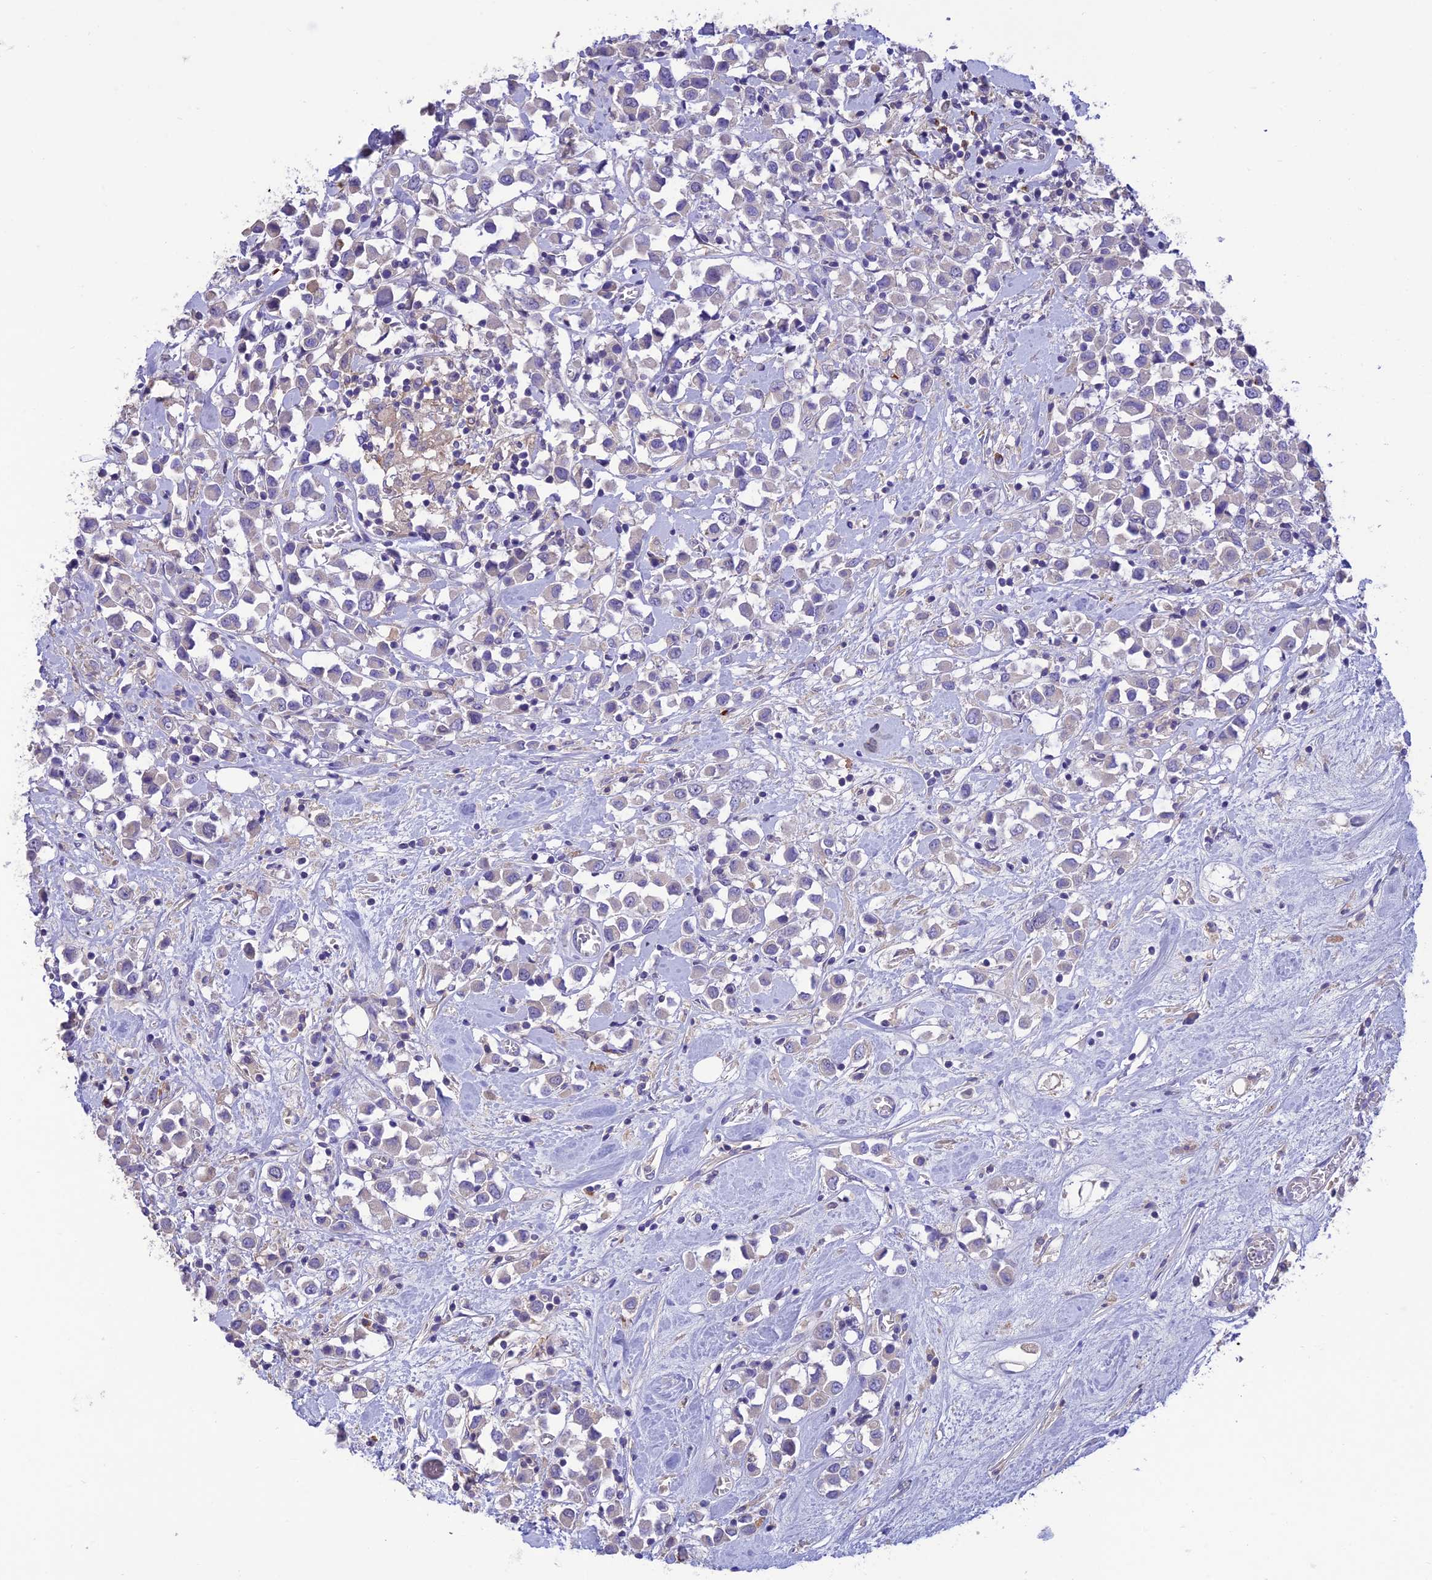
{"staining": {"intensity": "negative", "quantity": "none", "location": "none"}, "tissue": "breast cancer", "cell_type": "Tumor cells", "image_type": "cancer", "snomed": [{"axis": "morphology", "description": "Duct carcinoma"}, {"axis": "topography", "description": "Breast"}], "caption": "This is a histopathology image of immunohistochemistry (IHC) staining of infiltrating ductal carcinoma (breast), which shows no expression in tumor cells. (Brightfield microscopy of DAB immunohistochemistry (IHC) at high magnification).", "gene": "SFT2D2", "patient": {"sex": "female", "age": 61}}